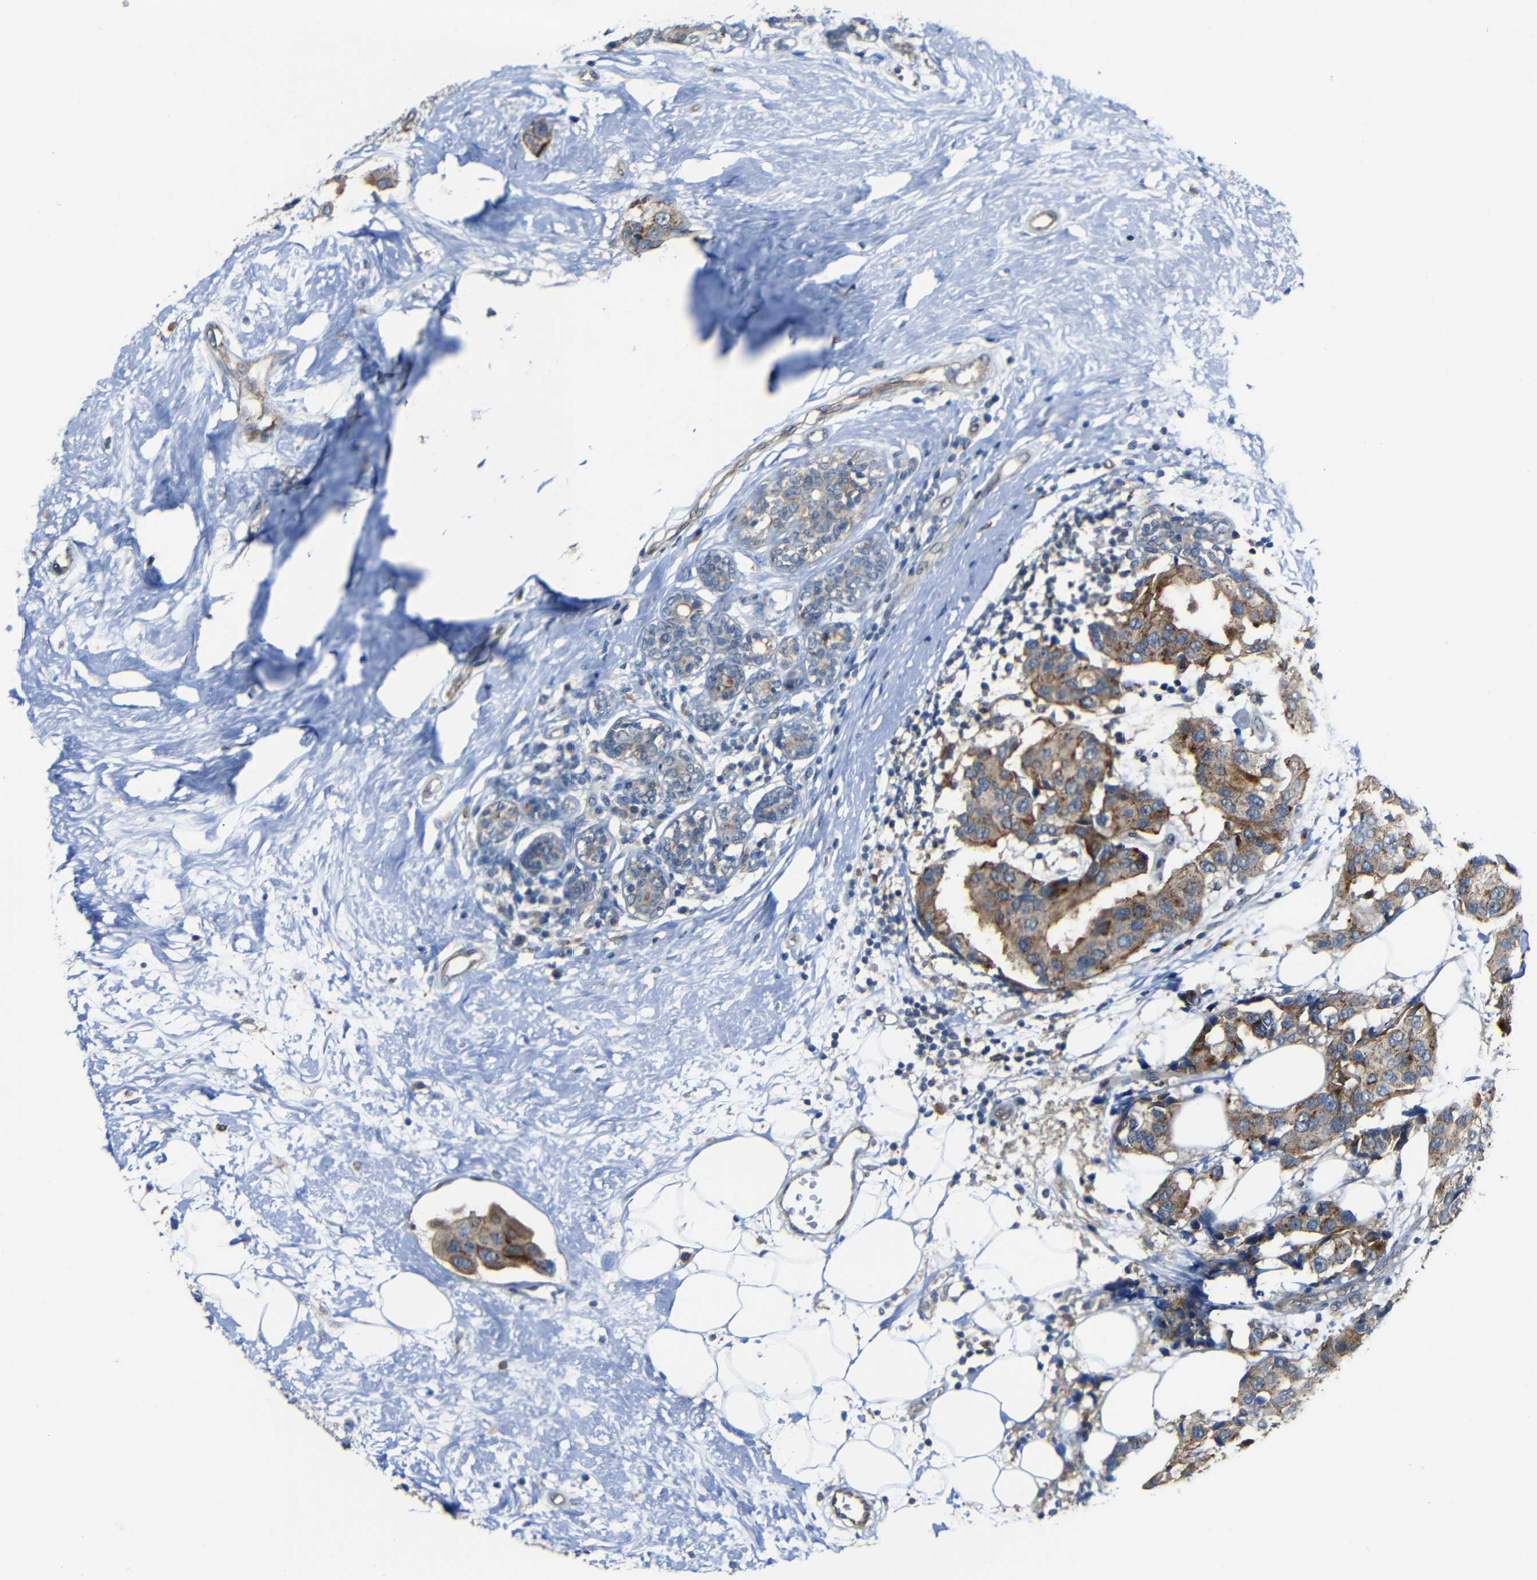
{"staining": {"intensity": "moderate", "quantity": ">75%", "location": "cytoplasmic/membranous"}, "tissue": "breast cancer", "cell_type": "Tumor cells", "image_type": "cancer", "snomed": [{"axis": "morphology", "description": "Normal tissue, NOS"}, {"axis": "morphology", "description": "Duct carcinoma"}, {"axis": "topography", "description": "Breast"}], "caption": "This micrograph exhibits IHC staining of breast cancer, with medium moderate cytoplasmic/membranous staining in about >75% of tumor cells.", "gene": "DNAJC5", "patient": {"sex": "female", "age": 39}}